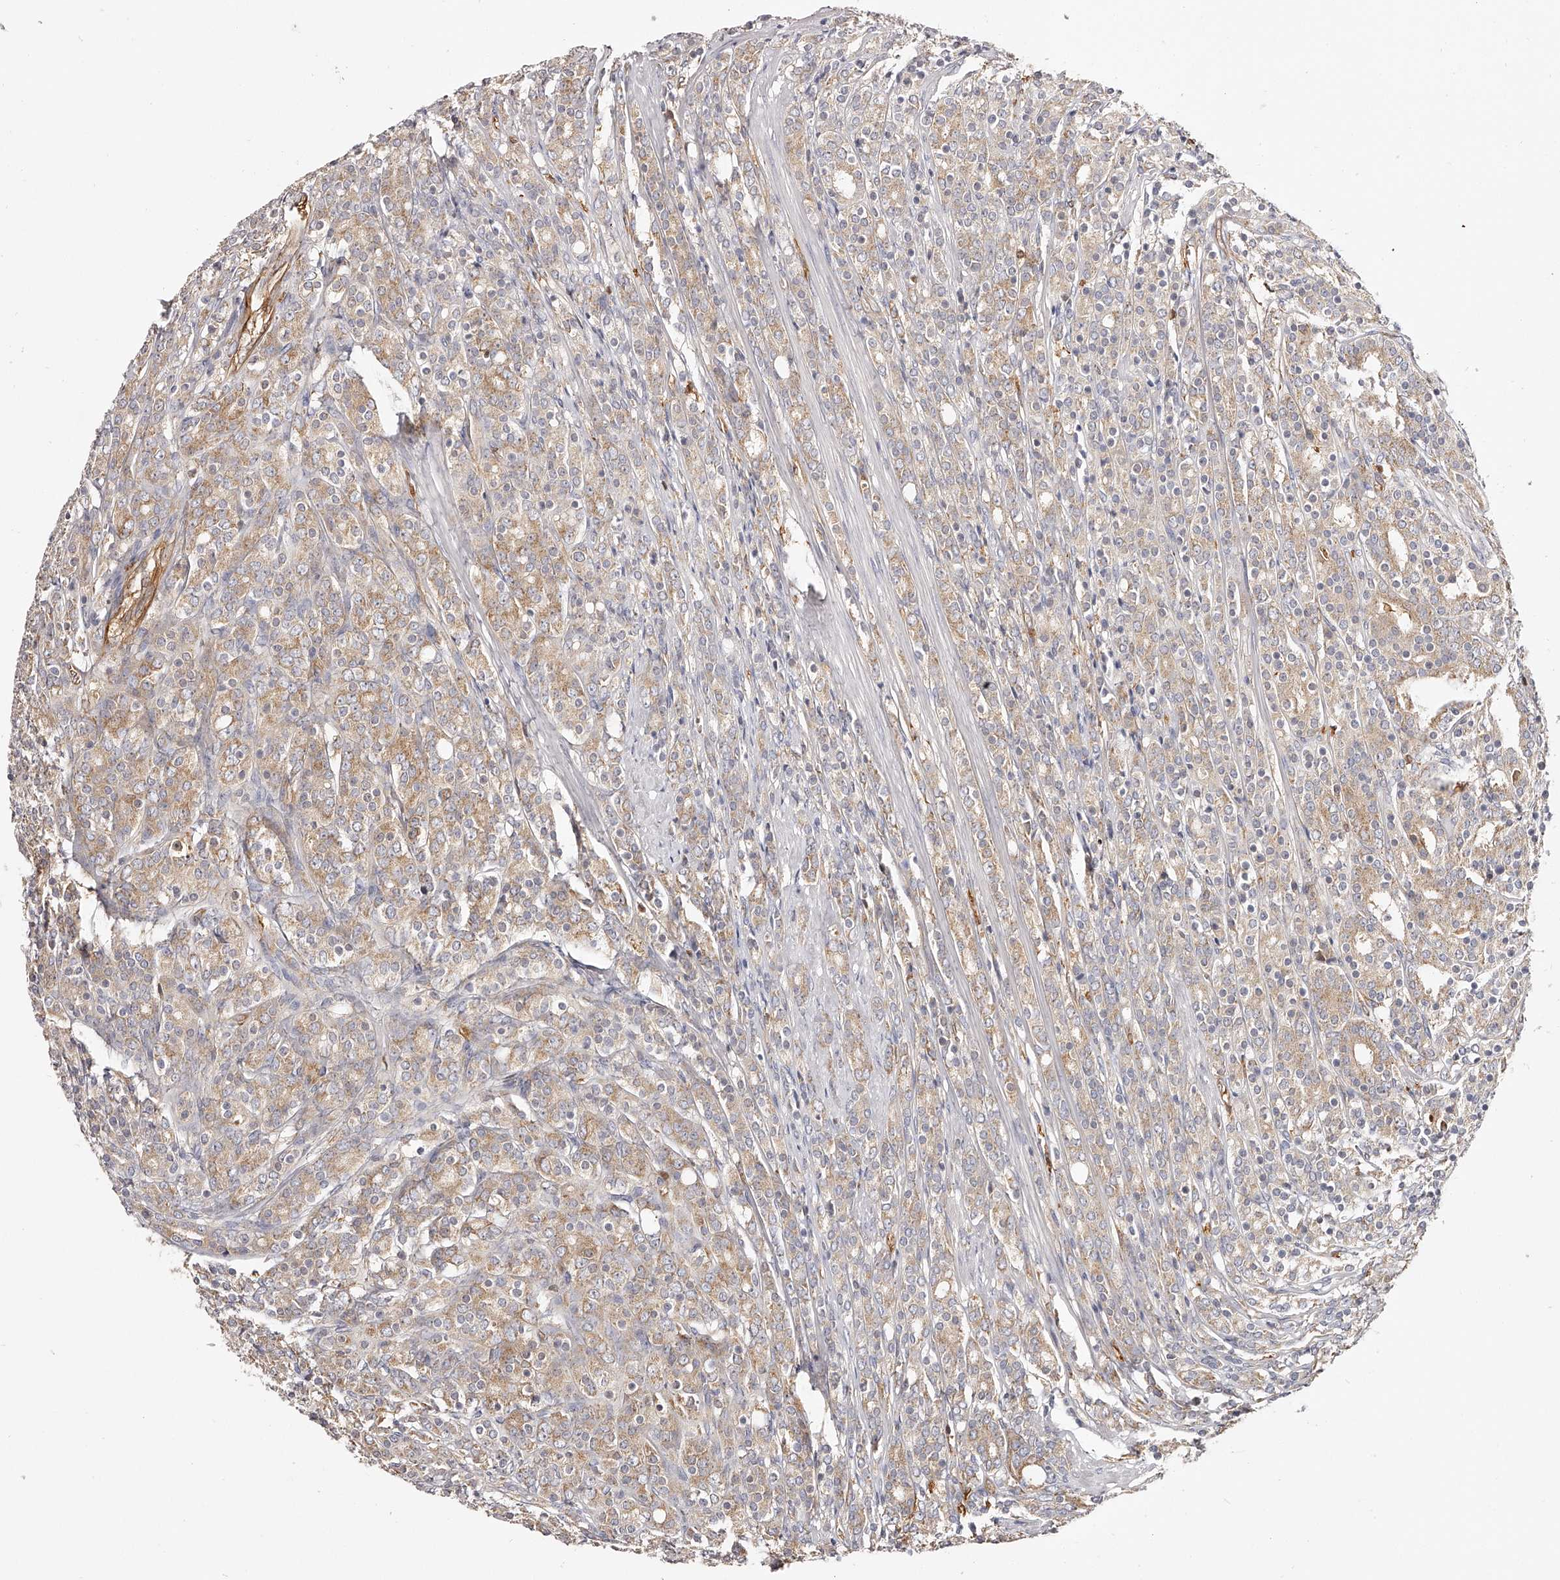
{"staining": {"intensity": "moderate", "quantity": ">75%", "location": "cytoplasmic/membranous"}, "tissue": "prostate cancer", "cell_type": "Tumor cells", "image_type": "cancer", "snomed": [{"axis": "morphology", "description": "Adenocarcinoma, High grade"}, {"axis": "topography", "description": "Prostate"}], "caption": "DAB immunohistochemical staining of prostate adenocarcinoma (high-grade) exhibits moderate cytoplasmic/membranous protein positivity in approximately >75% of tumor cells. (IHC, brightfield microscopy, high magnification).", "gene": "LAP3", "patient": {"sex": "male", "age": 62}}